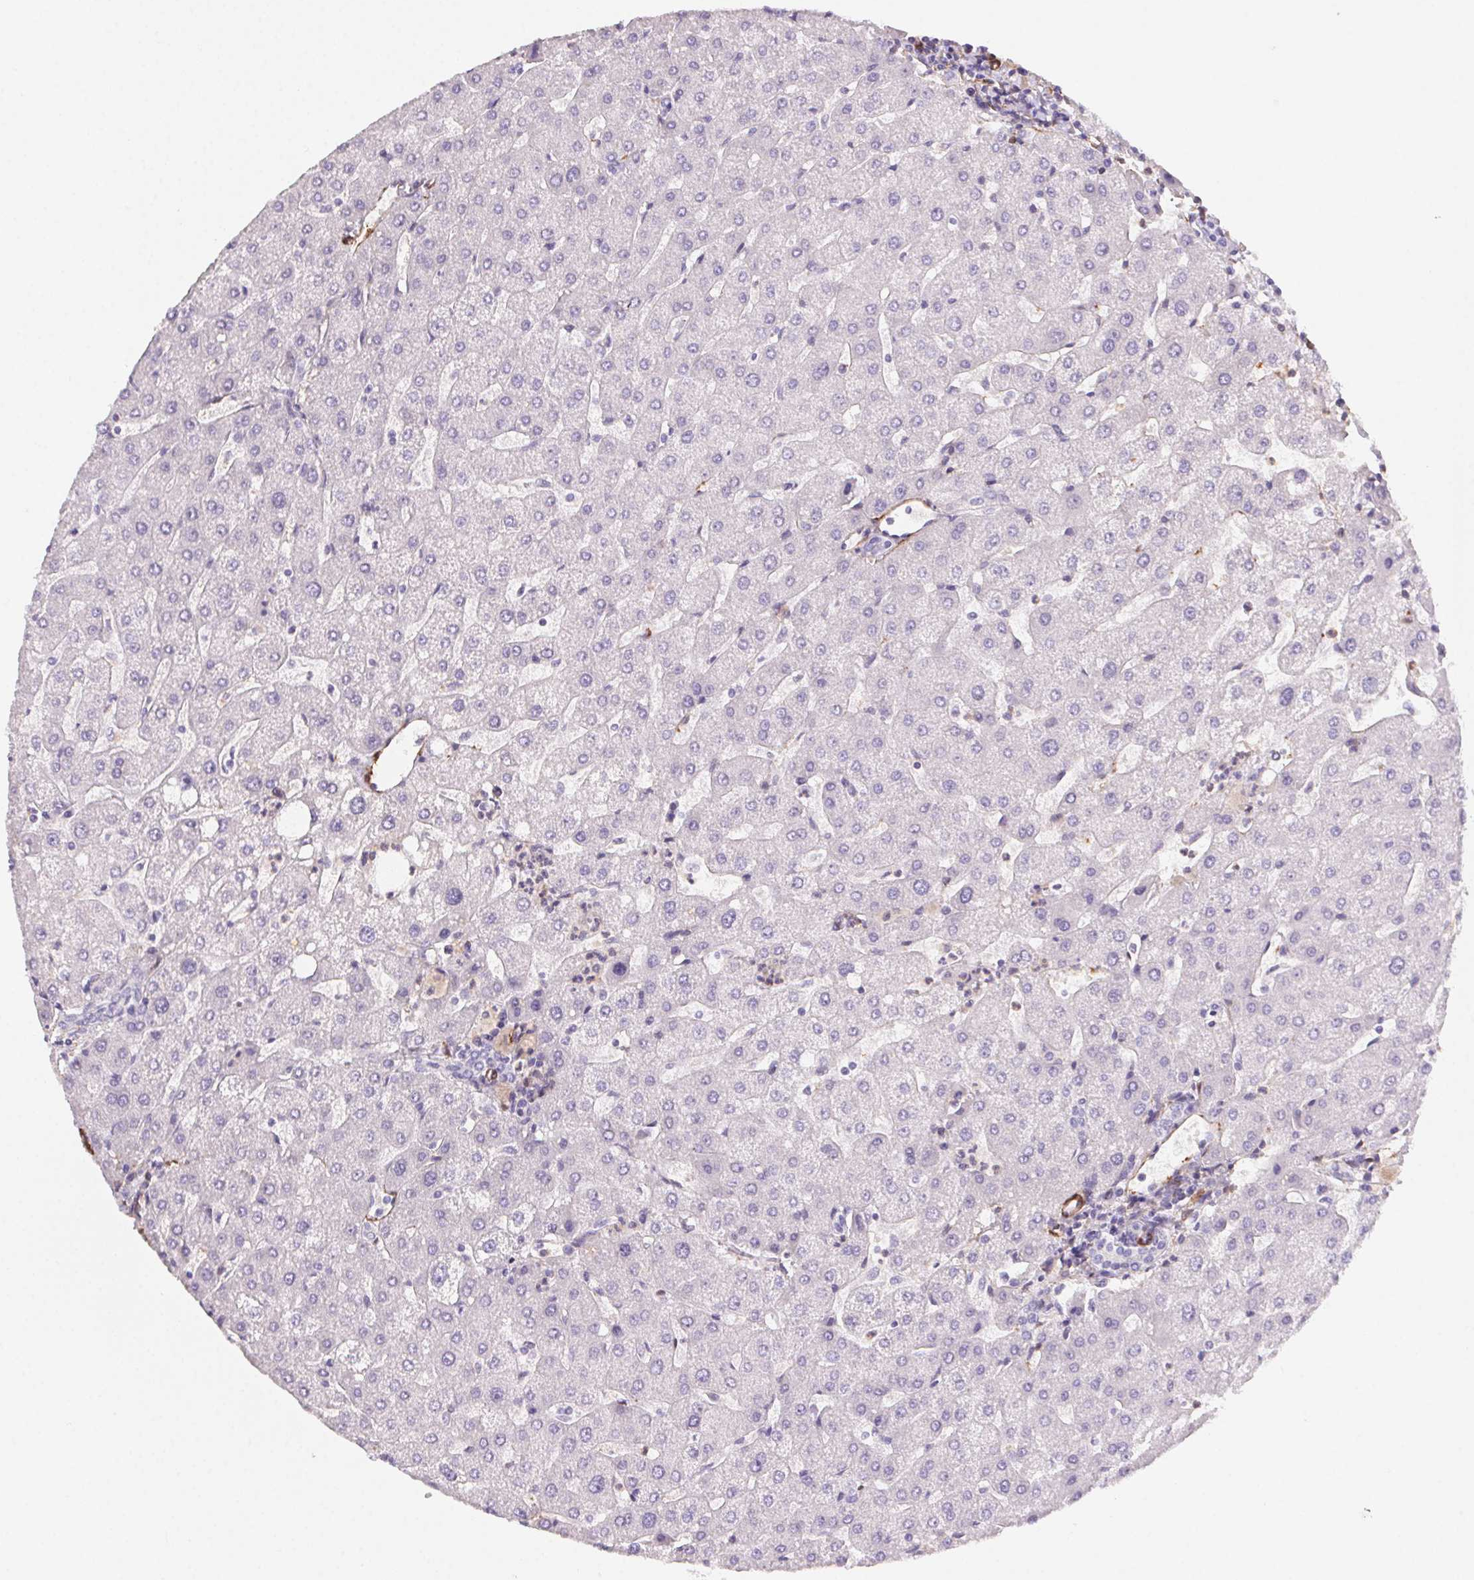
{"staining": {"intensity": "negative", "quantity": "none", "location": "none"}, "tissue": "liver", "cell_type": "Cholangiocytes", "image_type": "normal", "snomed": [{"axis": "morphology", "description": "Normal tissue, NOS"}, {"axis": "topography", "description": "Liver"}], "caption": "High power microscopy histopathology image of an IHC histopathology image of normal liver, revealing no significant expression in cholangiocytes. (Immunohistochemistry (ihc), brightfield microscopy, high magnification).", "gene": "GPX8", "patient": {"sex": "male", "age": 67}}